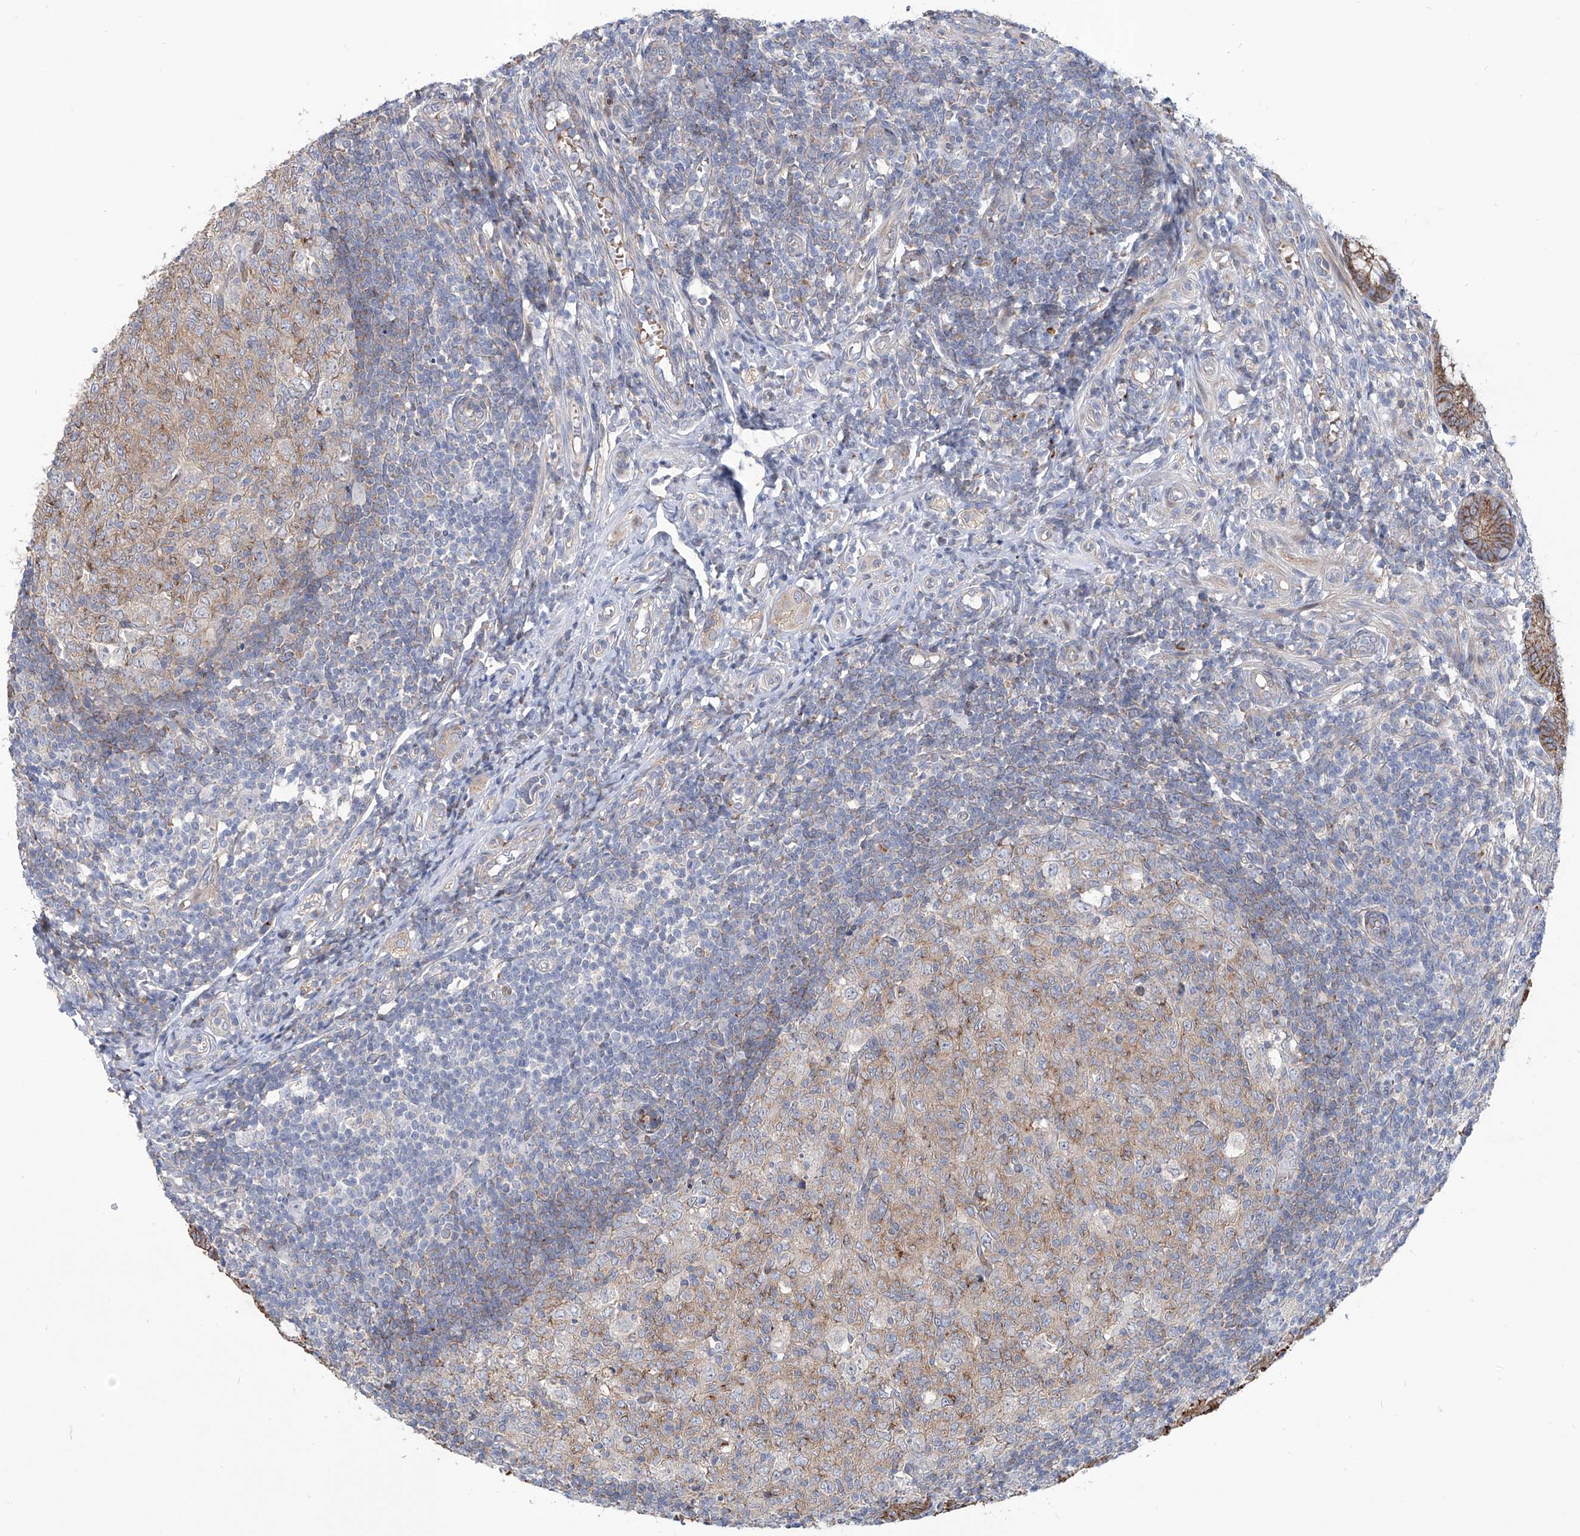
{"staining": {"intensity": "moderate", "quantity": ">75%", "location": "cytoplasmic/membranous"}, "tissue": "appendix", "cell_type": "Glandular cells", "image_type": "normal", "snomed": [{"axis": "morphology", "description": "Normal tissue, NOS"}, {"axis": "topography", "description": "Appendix"}], "caption": "IHC (DAB) staining of unremarkable appendix exhibits moderate cytoplasmic/membranous protein expression in approximately >75% of glandular cells.", "gene": "LRRC1", "patient": {"sex": "male", "age": 14}}